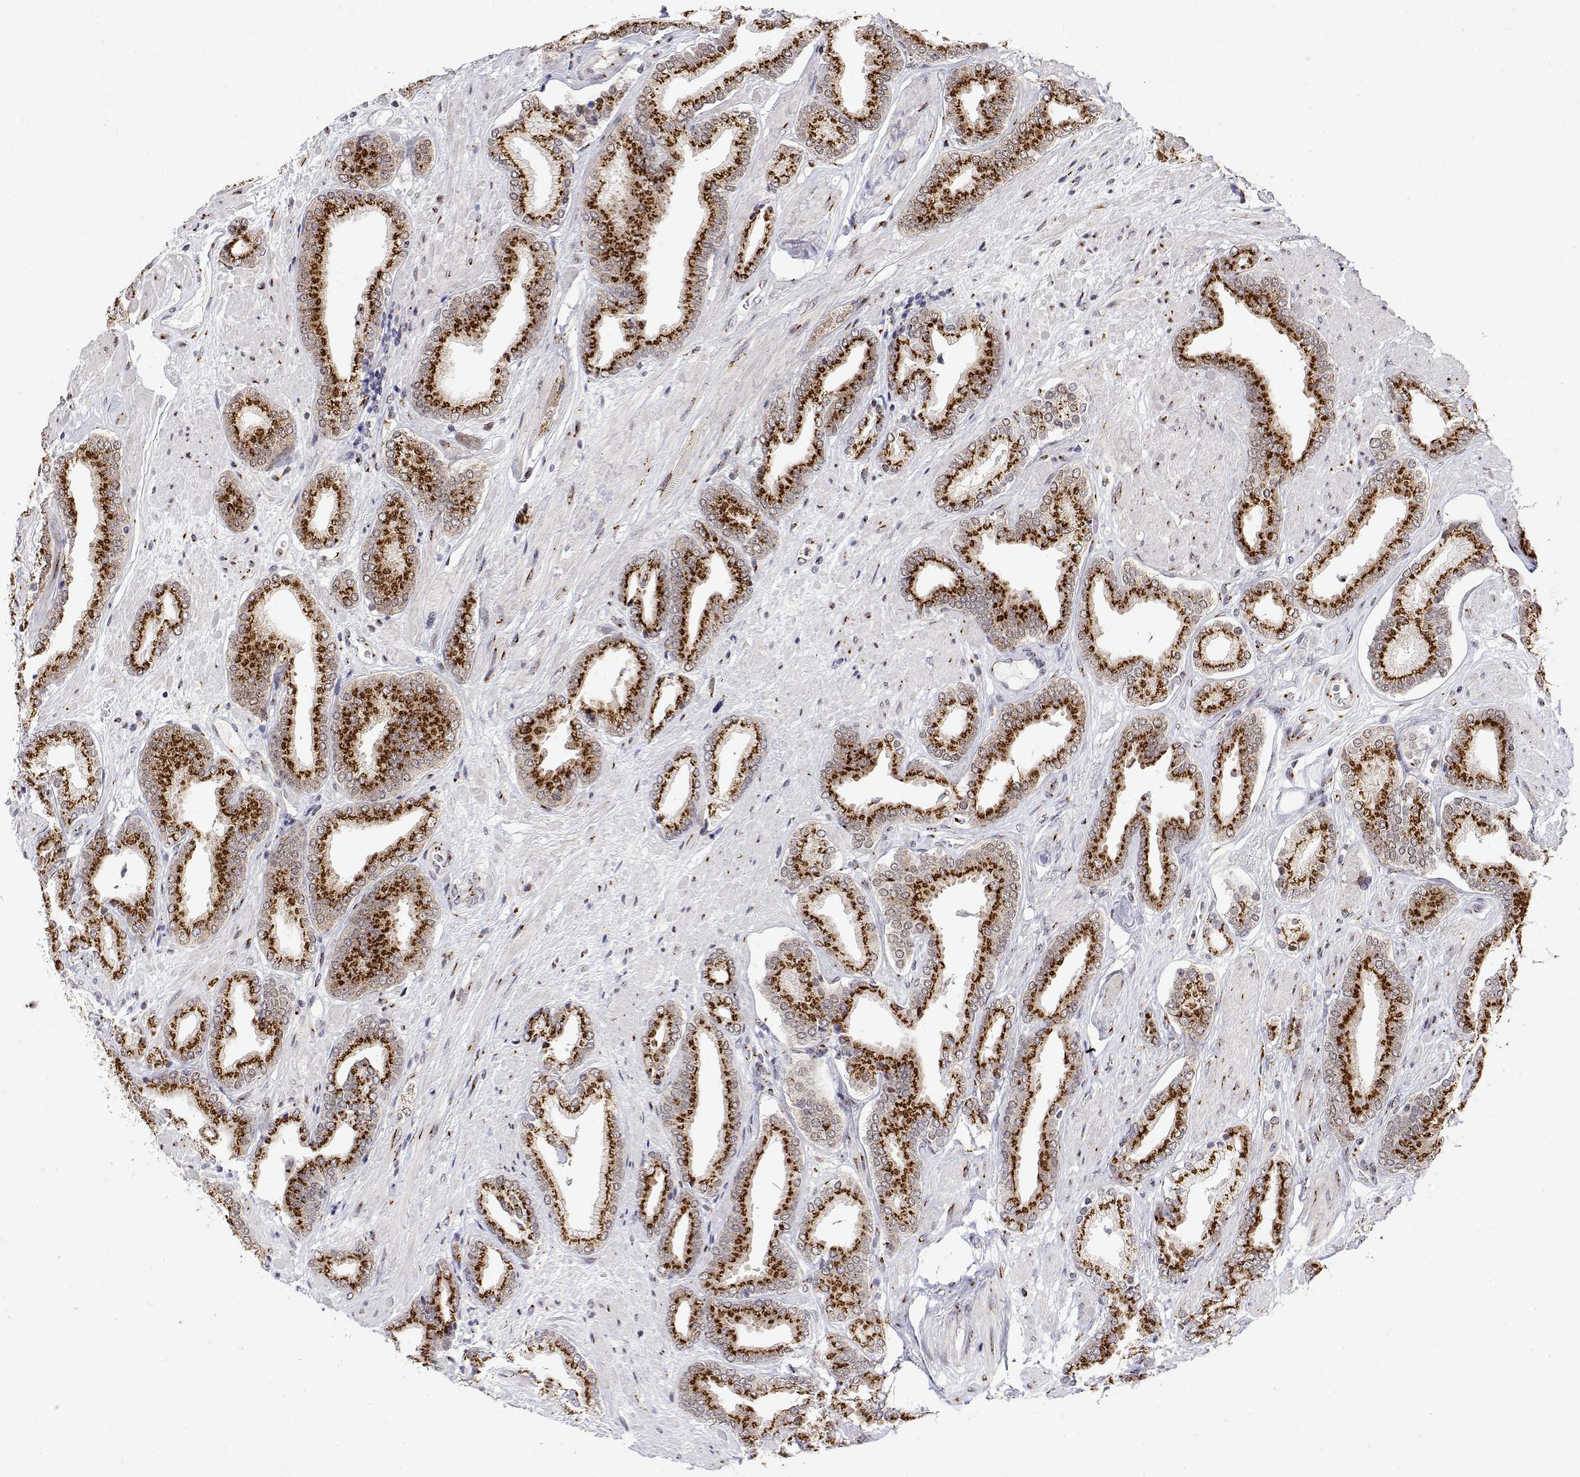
{"staining": {"intensity": "strong", "quantity": ">75%", "location": "cytoplasmic/membranous"}, "tissue": "prostate cancer", "cell_type": "Tumor cells", "image_type": "cancer", "snomed": [{"axis": "morphology", "description": "Adenocarcinoma, High grade"}, {"axis": "topography", "description": "Prostate"}], "caption": "Strong cytoplasmic/membranous staining for a protein is identified in approximately >75% of tumor cells of prostate cancer (high-grade adenocarcinoma) using immunohistochemistry (IHC).", "gene": "YIPF3", "patient": {"sex": "male", "age": 56}}